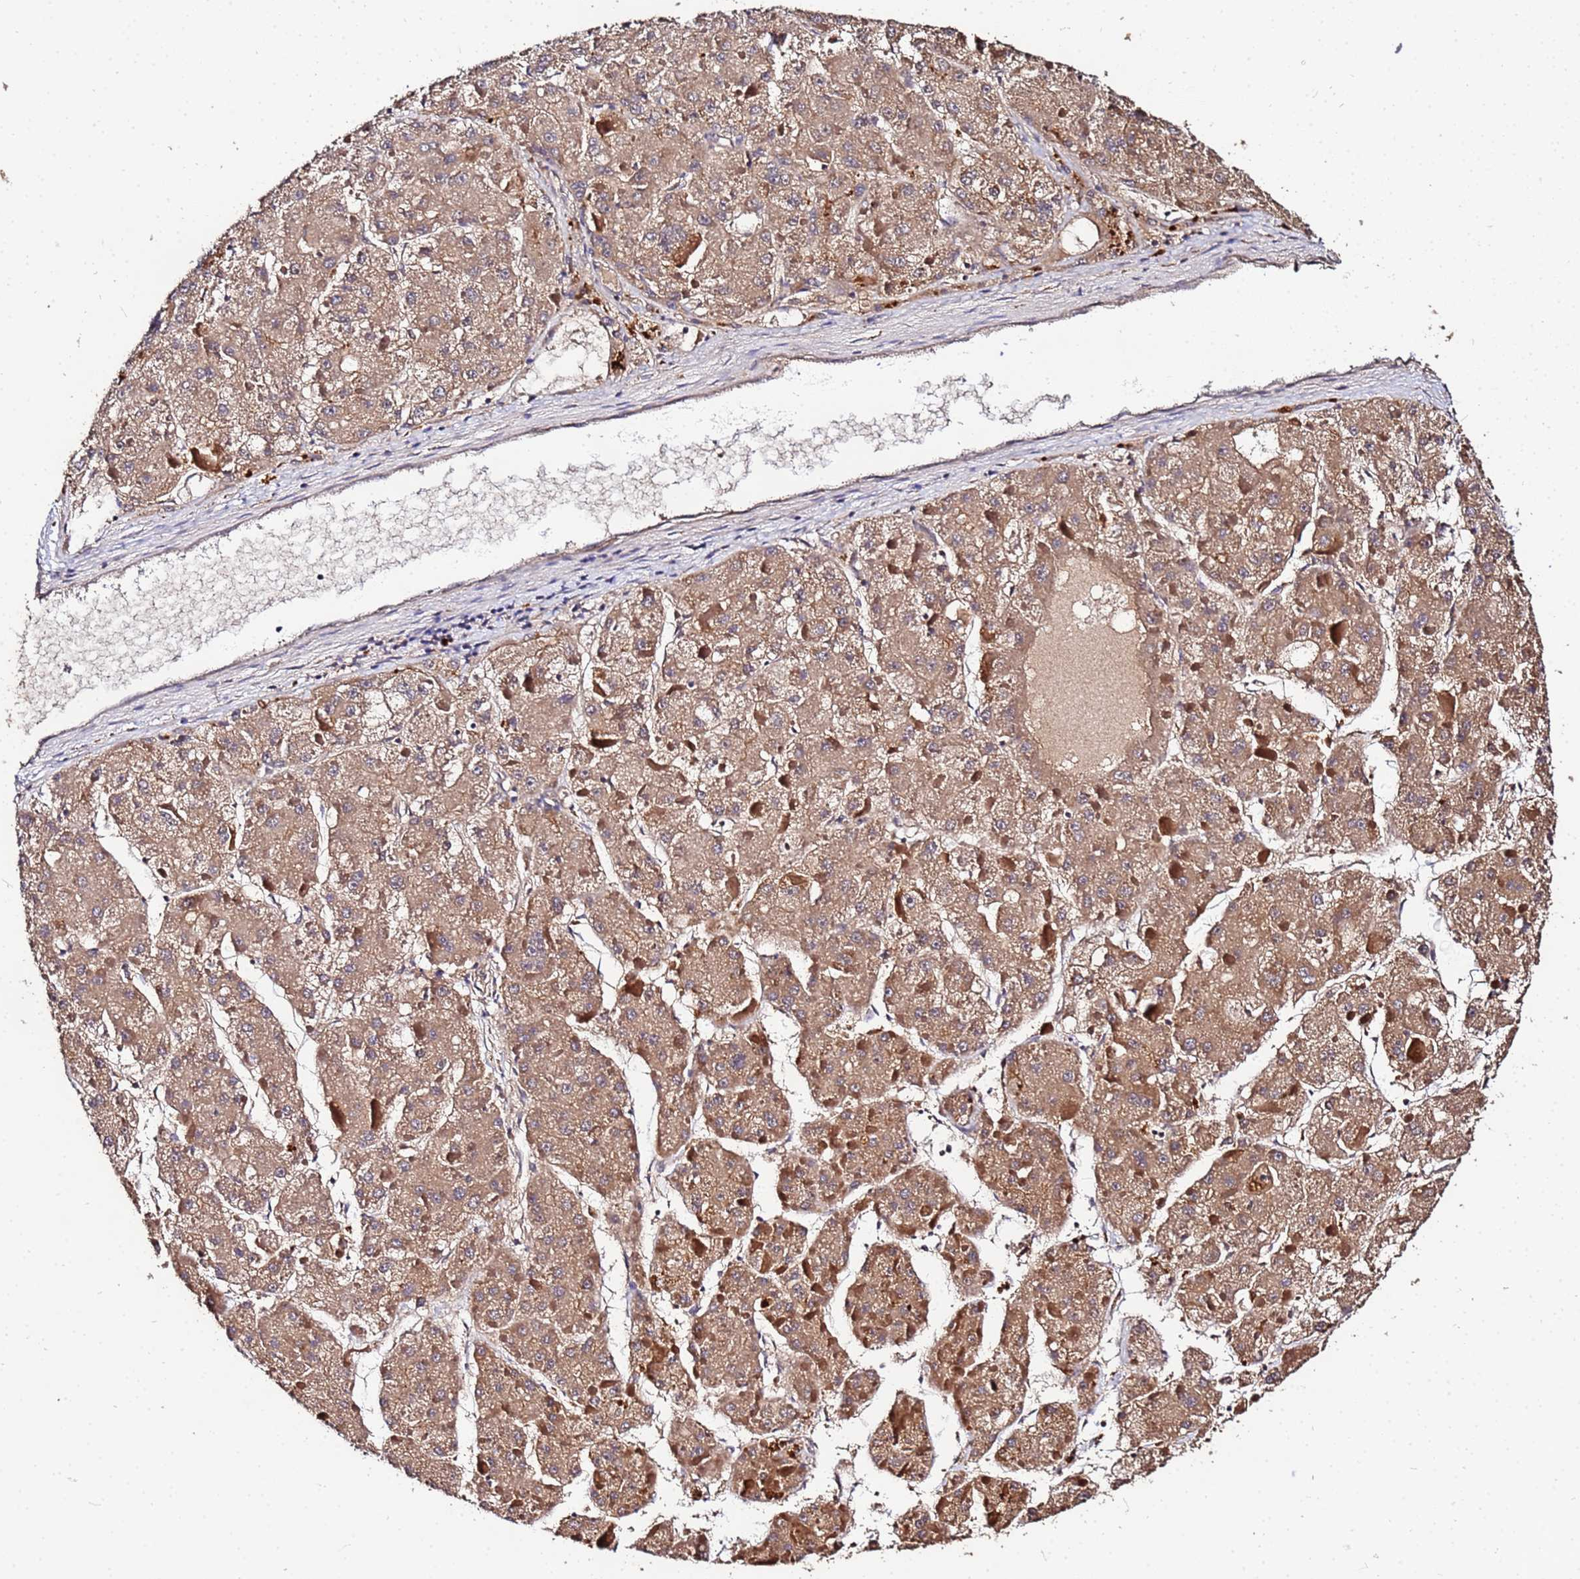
{"staining": {"intensity": "moderate", "quantity": ">75%", "location": "cytoplasmic/membranous"}, "tissue": "liver cancer", "cell_type": "Tumor cells", "image_type": "cancer", "snomed": [{"axis": "morphology", "description": "Carcinoma, Hepatocellular, NOS"}, {"axis": "topography", "description": "Liver"}], "caption": "Protein expression analysis of liver cancer displays moderate cytoplasmic/membranous staining in about >75% of tumor cells. Using DAB (brown) and hematoxylin (blue) stains, captured at high magnification using brightfield microscopy.", "gene": "MTERF1", "patient": {"sex": "female", "age": 73}}